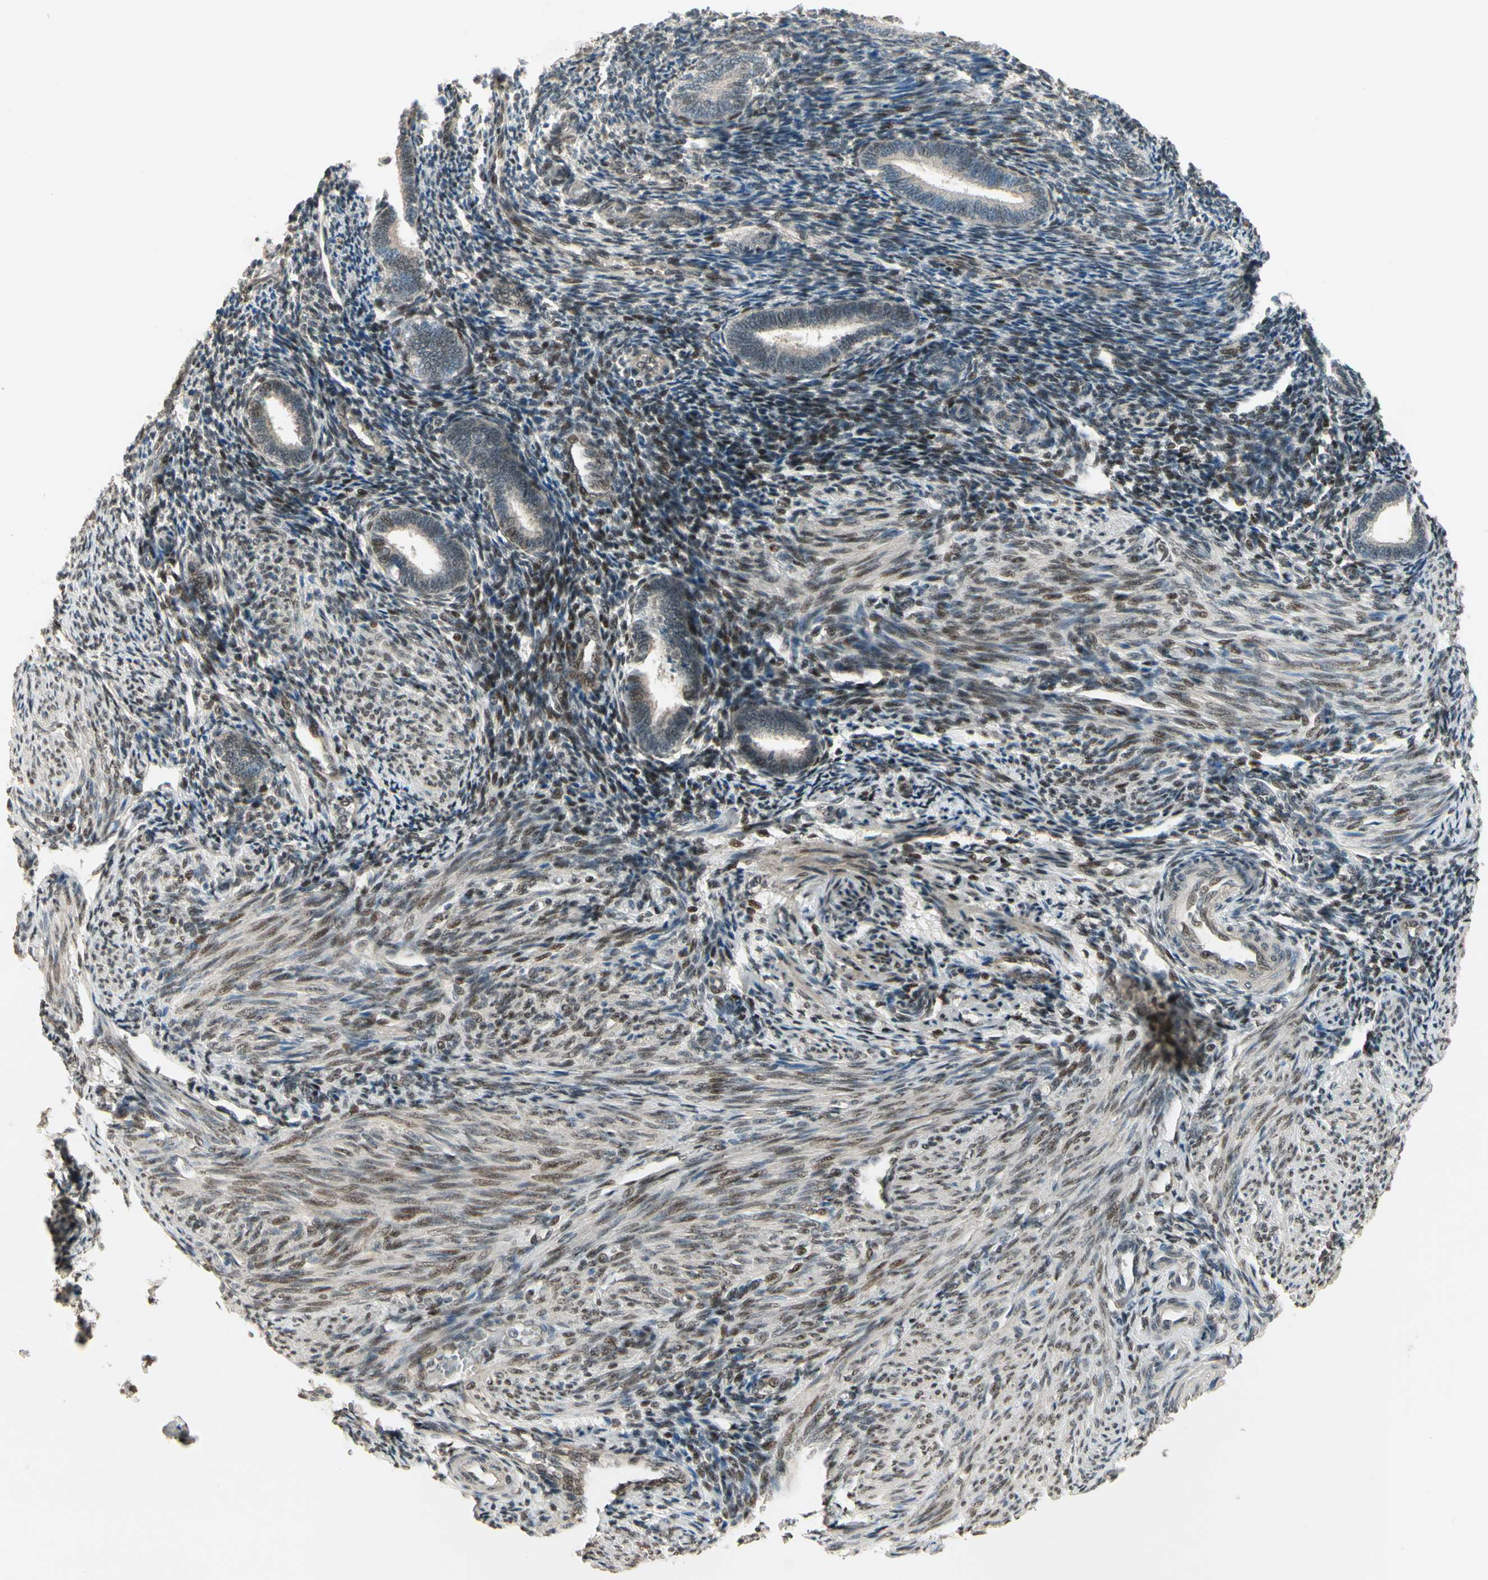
{"staining": {"intensity": "moderate", "quantity": ">75%", "location": "nuclear"}, "tissue": "endometrium", "cell_type": "Cells in endometrial stroma", "image_type": "normal", "snomed": [{"axis": "morphology", "description": "Normal tissue, NOS"}, {"axis": "topography", "description": "Endometrium"}], "caption": "Immunohistochemistry (IHC) micrograph of normal endometrium: endometrium stained using immunohistochemistry demonstrates medium levels of moderate protein expression localized specifically in the nuclear of cells in endometrial stroma, appearing as a nuclear brown color.", "gene": "GTF3A", "patient": {"sex": "female", "age": 27}}